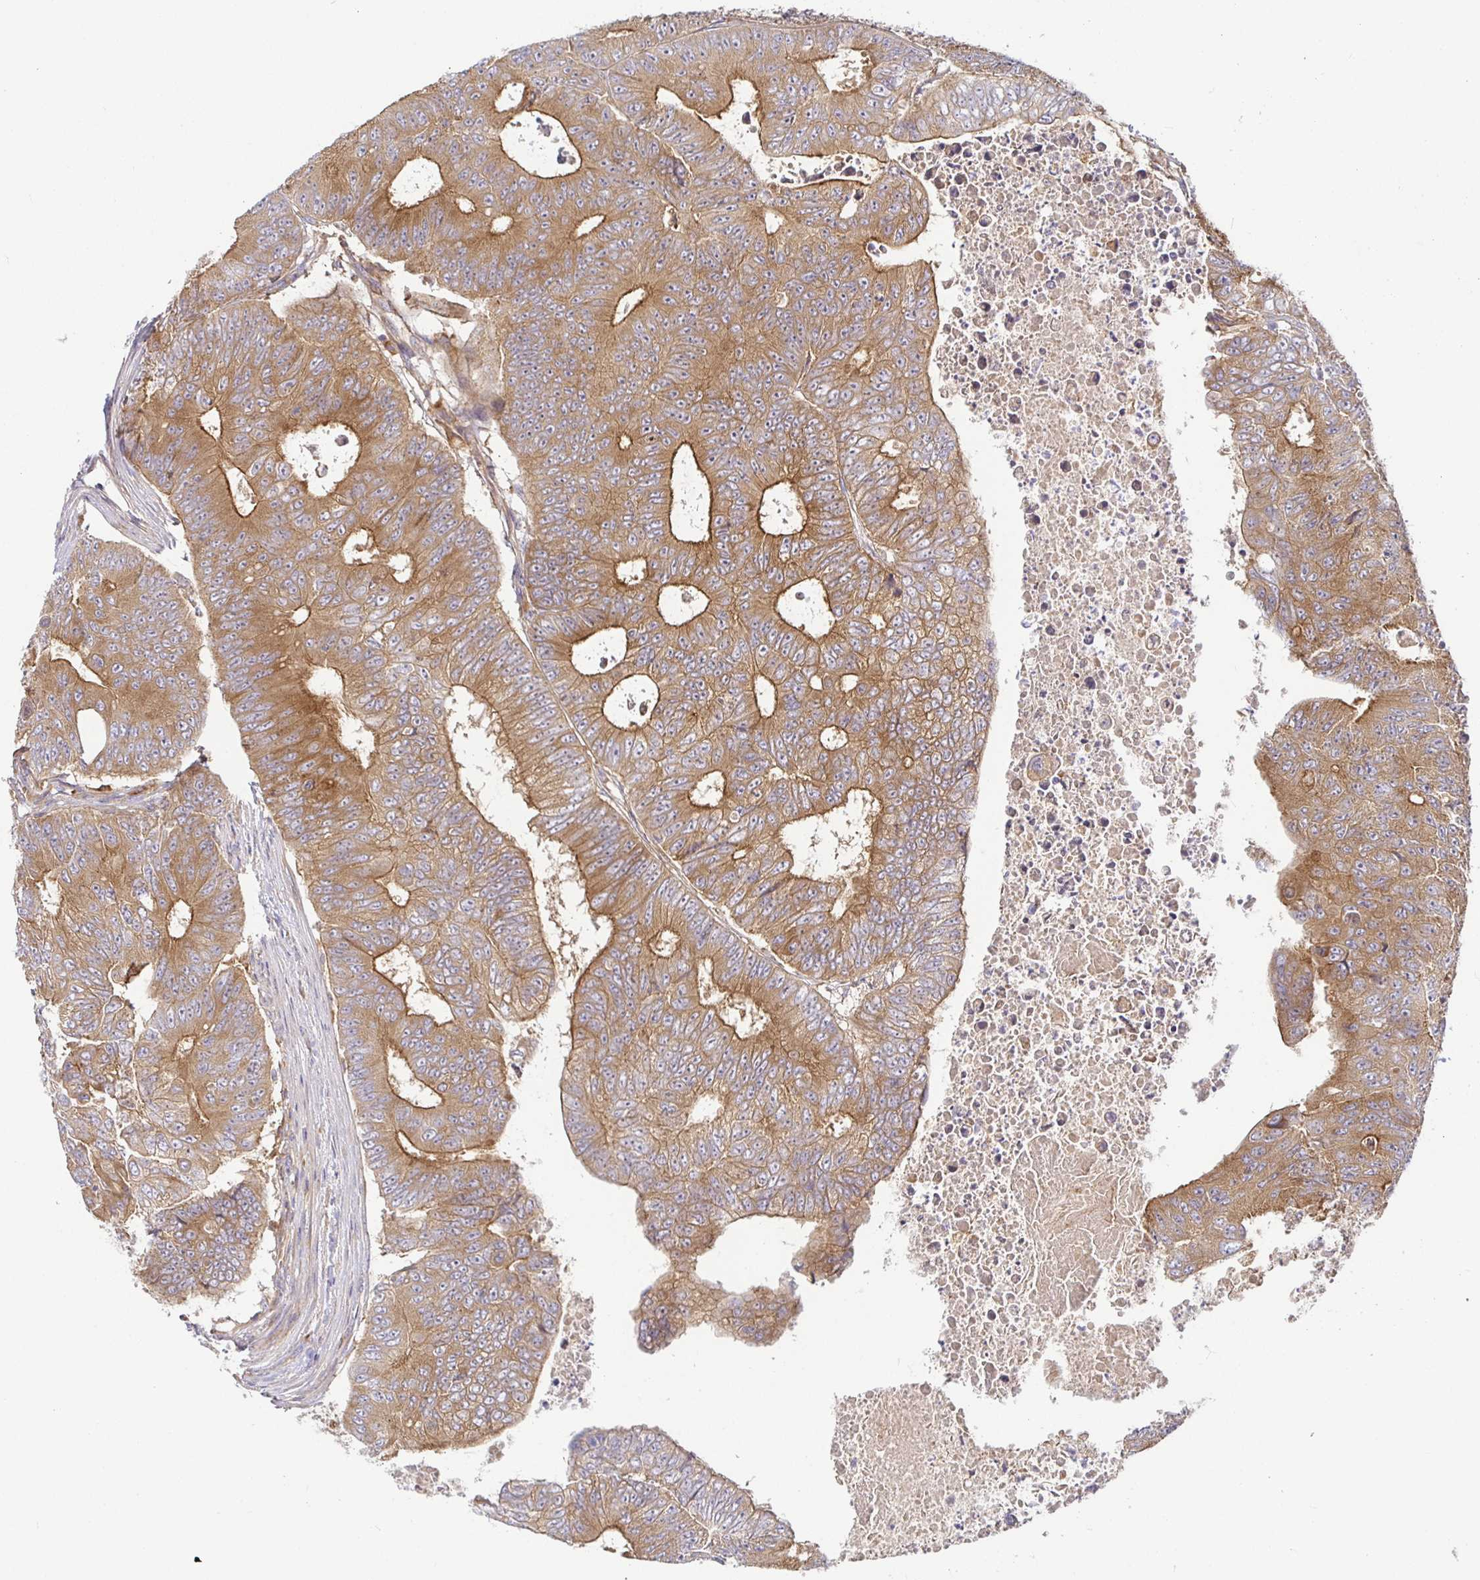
{"staining": {"intensity": "moderate", "quantity": ">75%", "location": "cytoplasmic/membranous"}, "tissue": "colorectal cancer", "cell_type": "Tumor cells", "image_type": "cancer", "snomed": [{"axis": "morphology", "description": "Adenocarcinoma, NOS"}, {"axis": "topography", "description": "Colon"}], "caption": "About >75% of tumor cells in colorectal cancer (adenocarcinoma) exhibit moderate cytoplasmic/membranous protein staining as visualized by brown immunohistochemical staining.", "gene": "SNX8", "patient": {"sex": "female", "age": 48}}